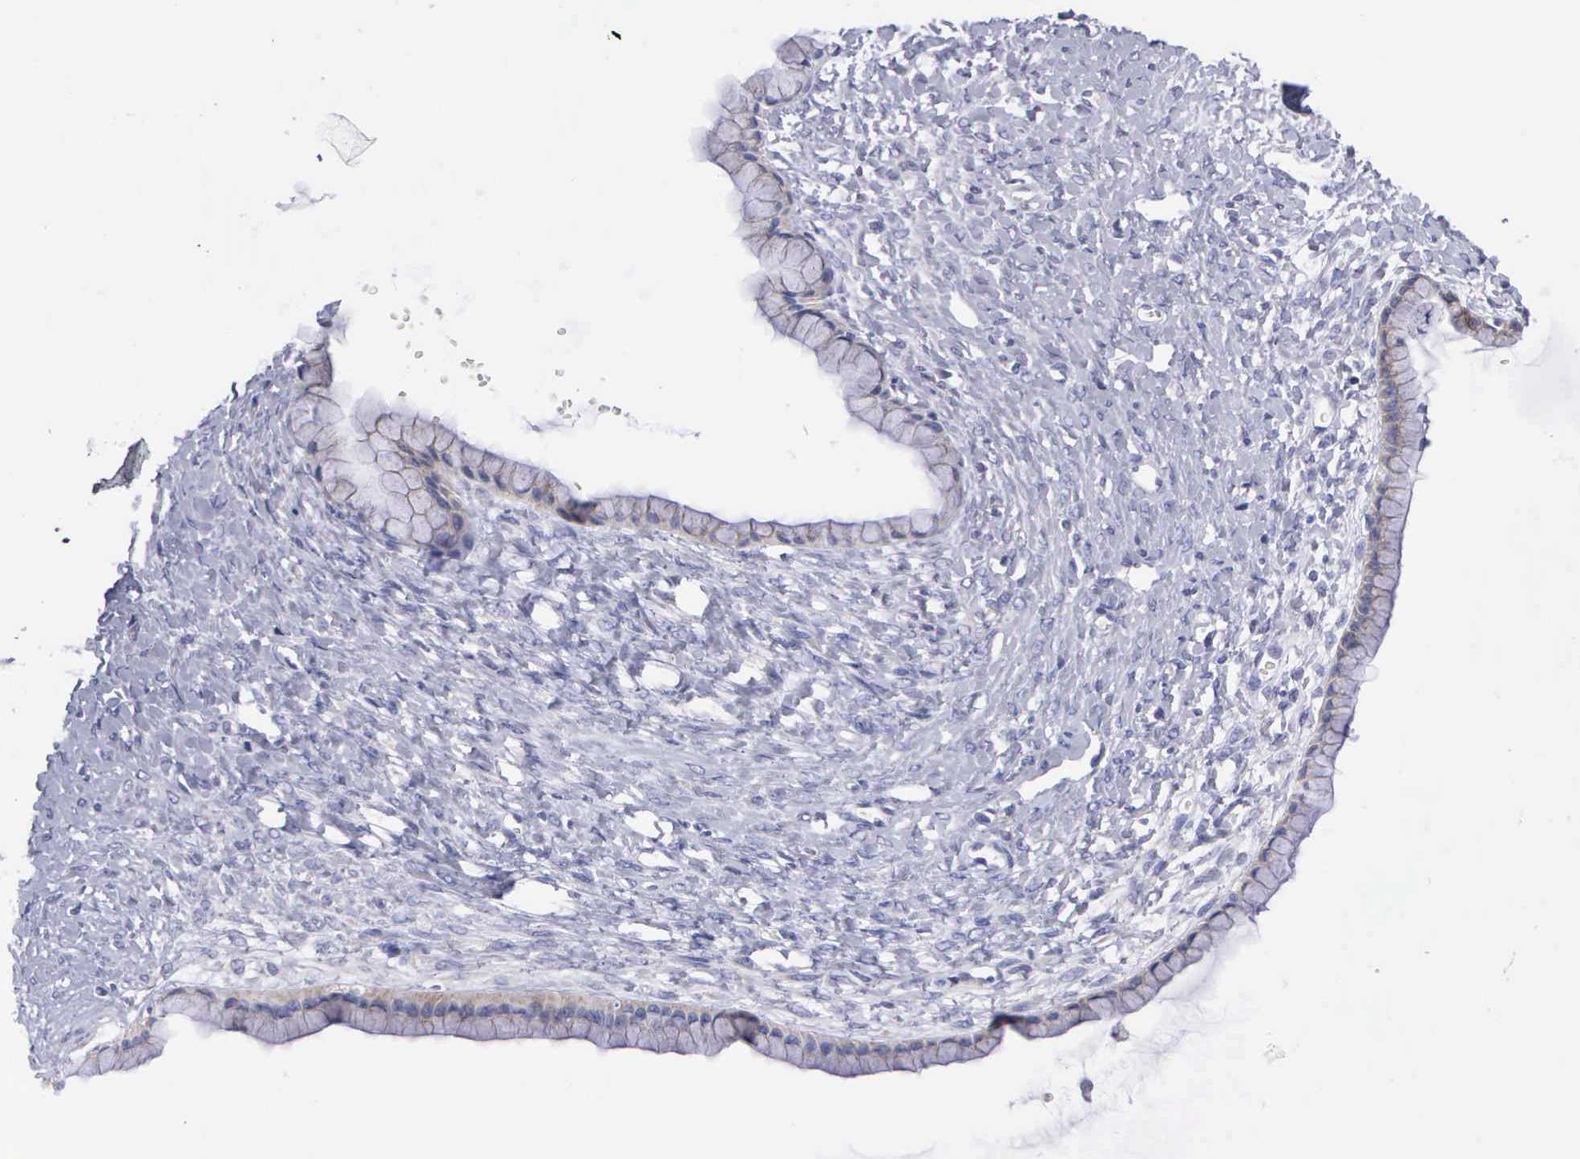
{"staining": {"intensity": "weak", "quantity": "<25%", "location": "cytoplasmic/membranous"}, "tissue": "ovarian cancer", "cell_type": "Tumor cells", "image_type": "cancer", "snomed": [{"axis": "morphology", "description": "Cystadenocarcinoma, mucinous, NOS"}, {"axis": "topography", "description": "Ovary"}], "caption": "The histopathology image displays no staining of tumor cells in ovarian cancer. (Brightfield microscopy of DAB IHC at high magnification).", "gene": "APOOL", "patient": {"sex": "female", "age": 25}}